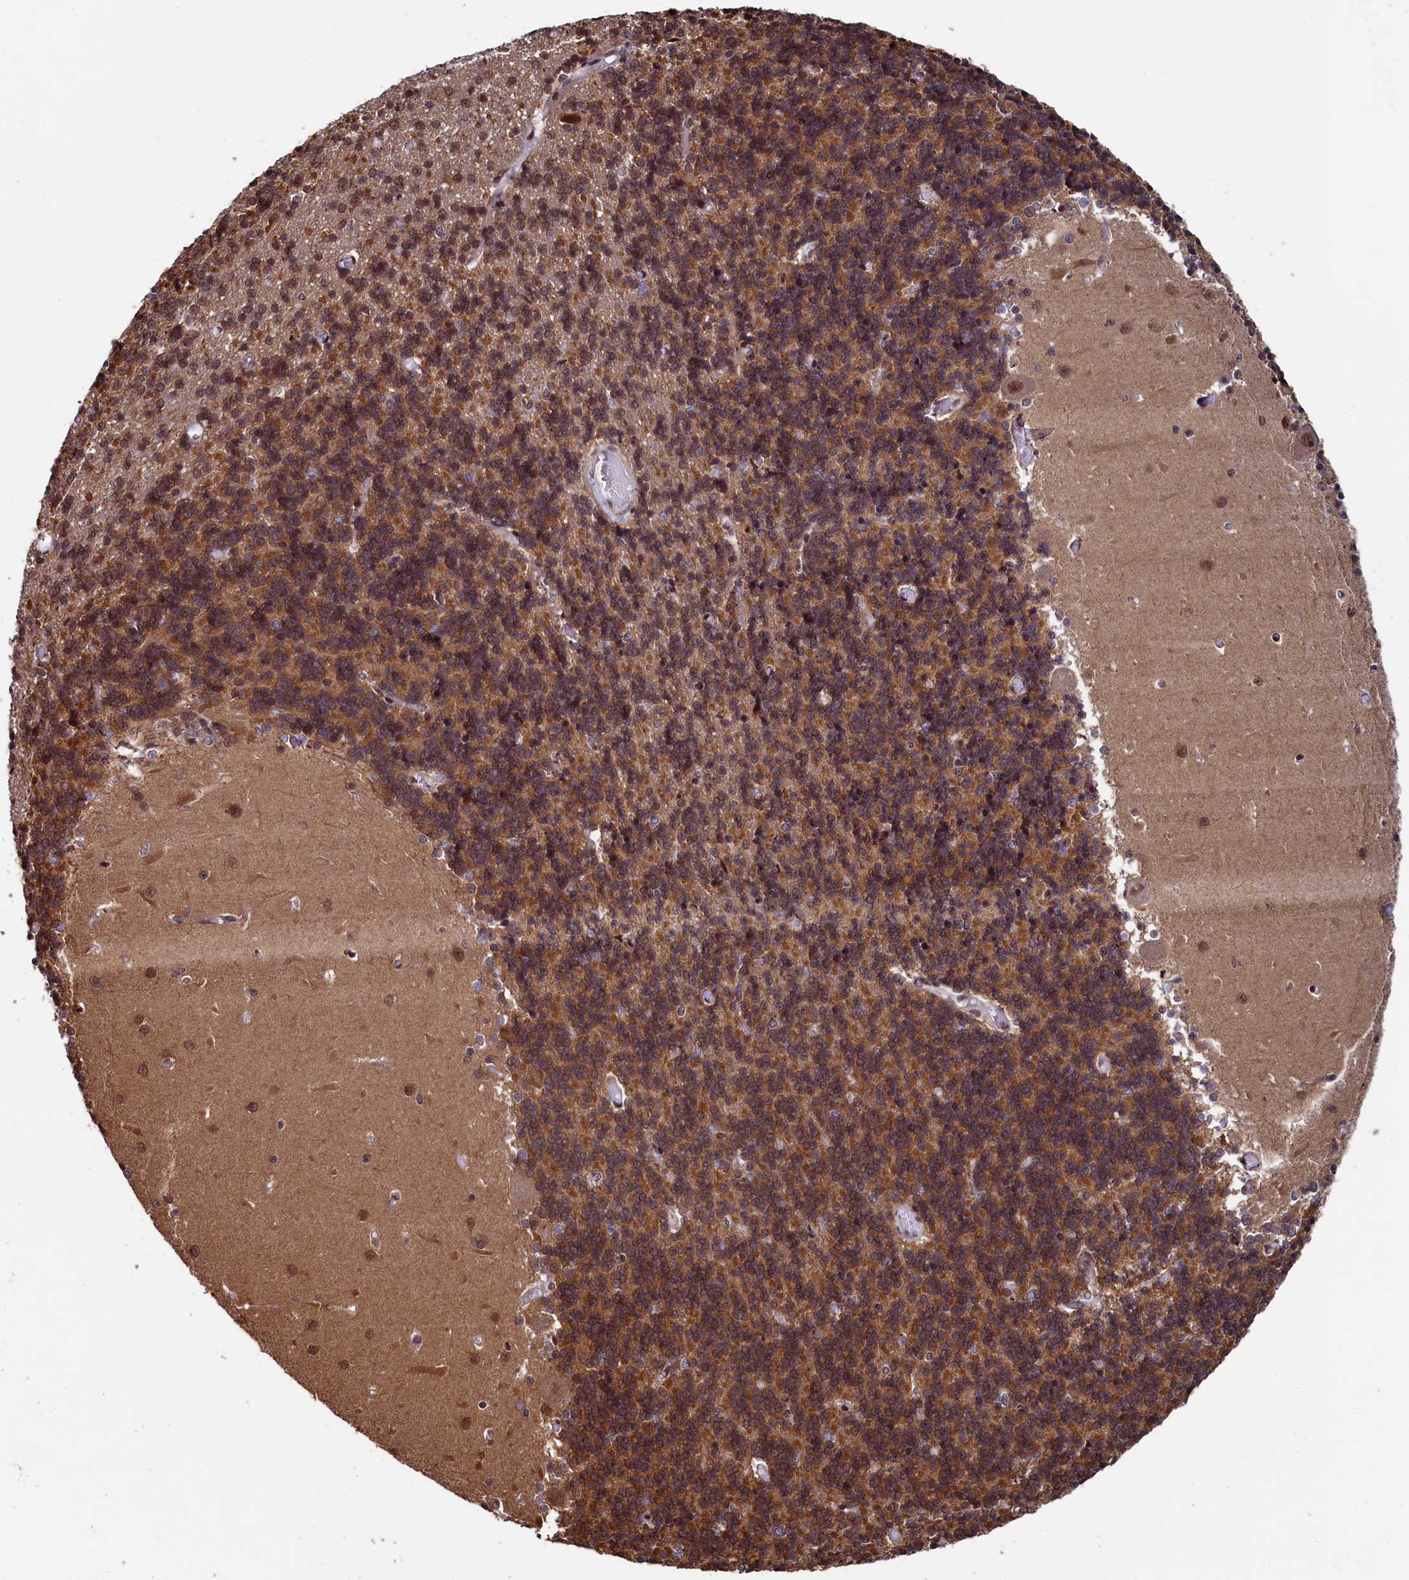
{"staining": {"intensity": "moderate", "quantity": ">75%", "location": "cytoplasmic/membranous"}, "tissue": "cerebellum", "cell_type": "Cells in granular layer", "image_type": "normal", "snomed": [{"axis": "morphology", "description": "Normal tissue, NOS"}, {"axis": "topography", "description": "Cerebellum"}], "caption": "Immunohistochemical staining of benign cerebellum displays >75% levels of moderate cytoplasmic/membranous protein expression in approximately >75% of cells in granular layer. (DAB IHC, brown staining for protein, blue staining for nuclei).", "gene": "LEO1", "patient": {"sex": "male", "age": 37}}